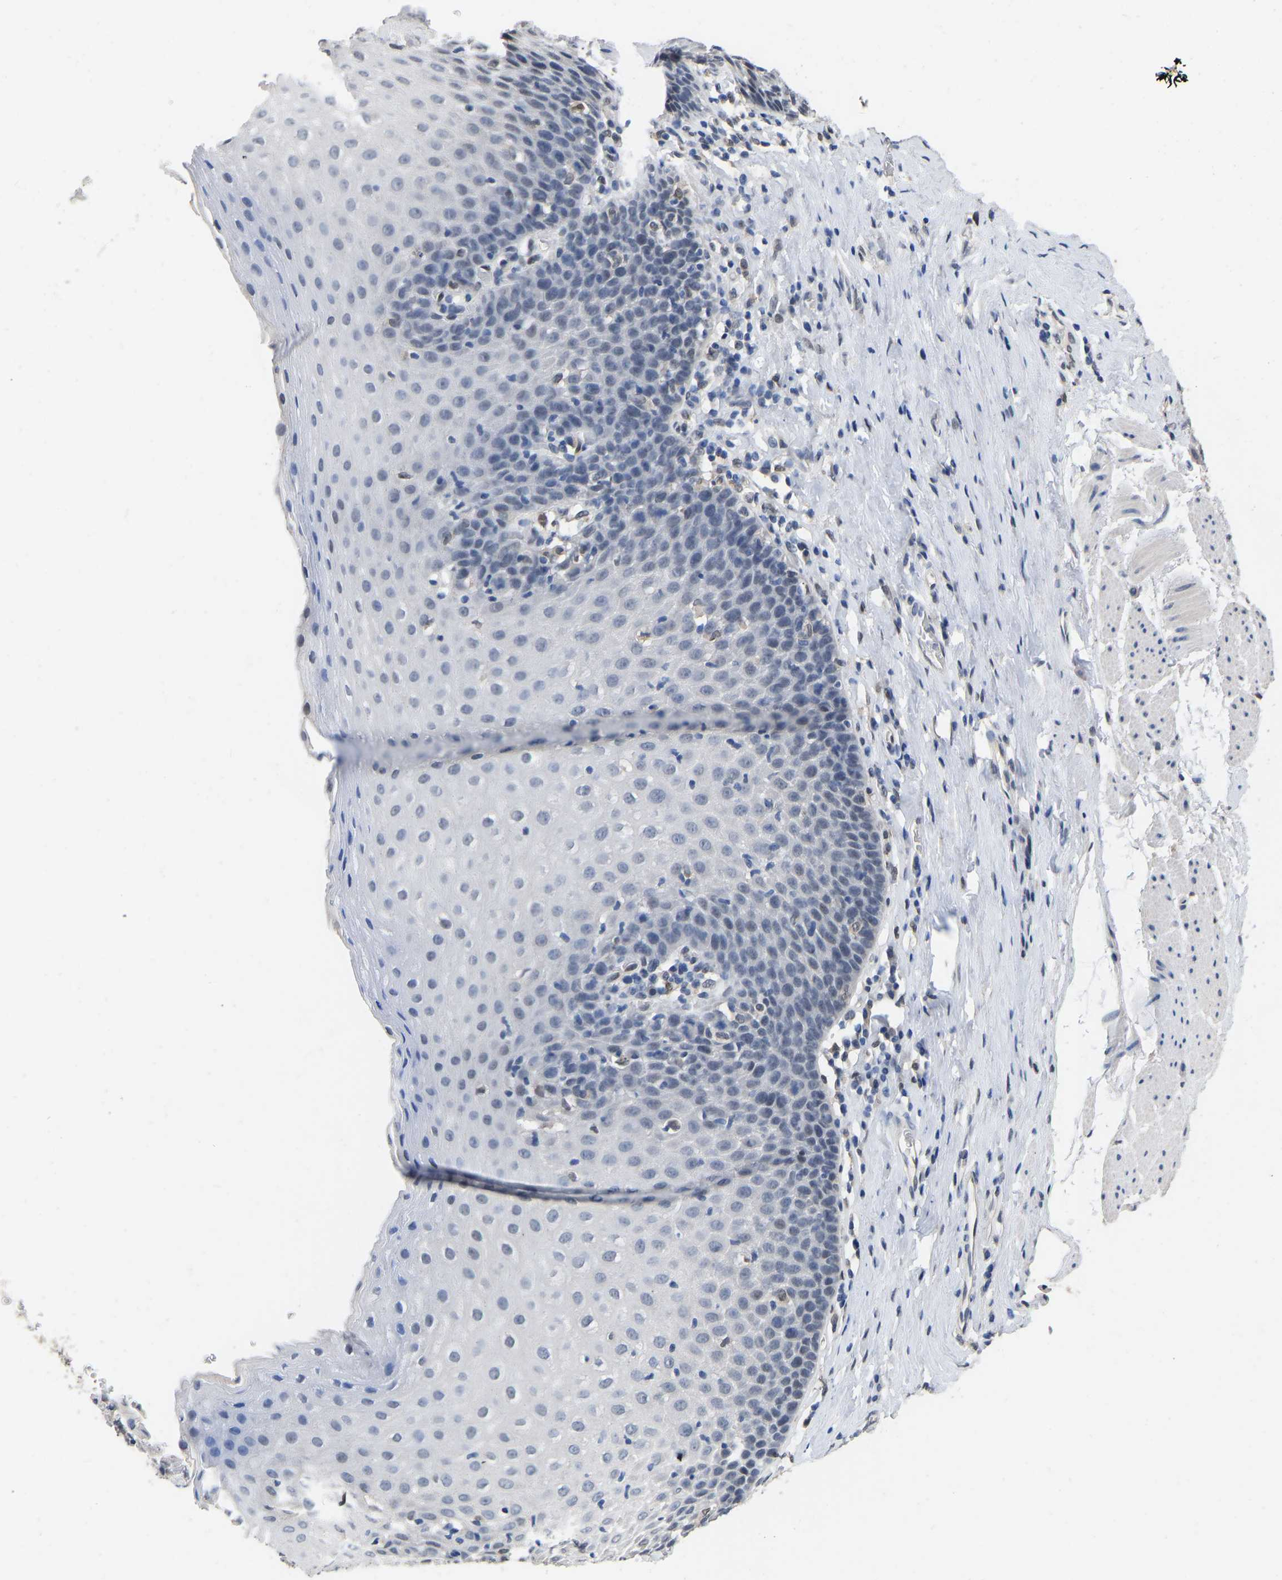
{"staining": {"intensity": "weak", "quantity": "<25%", "location": "nuclear"}, "tissue": "esophagus", "cell_type": "Squamous epithelial cells", "image_type": "normal", "snomed": [{"axis": "morphology", "description": "Normal tissue, NOS"}, {"axis": "topography", "description": "Esophagus"}], "caption": "Immunohistochemical staining of normal human esophagus reveals no significant positivity in squamous epithelial cells. (Stains: DAB IHC with hematoxylin counter stain, Microscopy: brightfield microscopy at high magnification).", "gene": "QKI", "patient": {"sex": "female", "age": 61}}